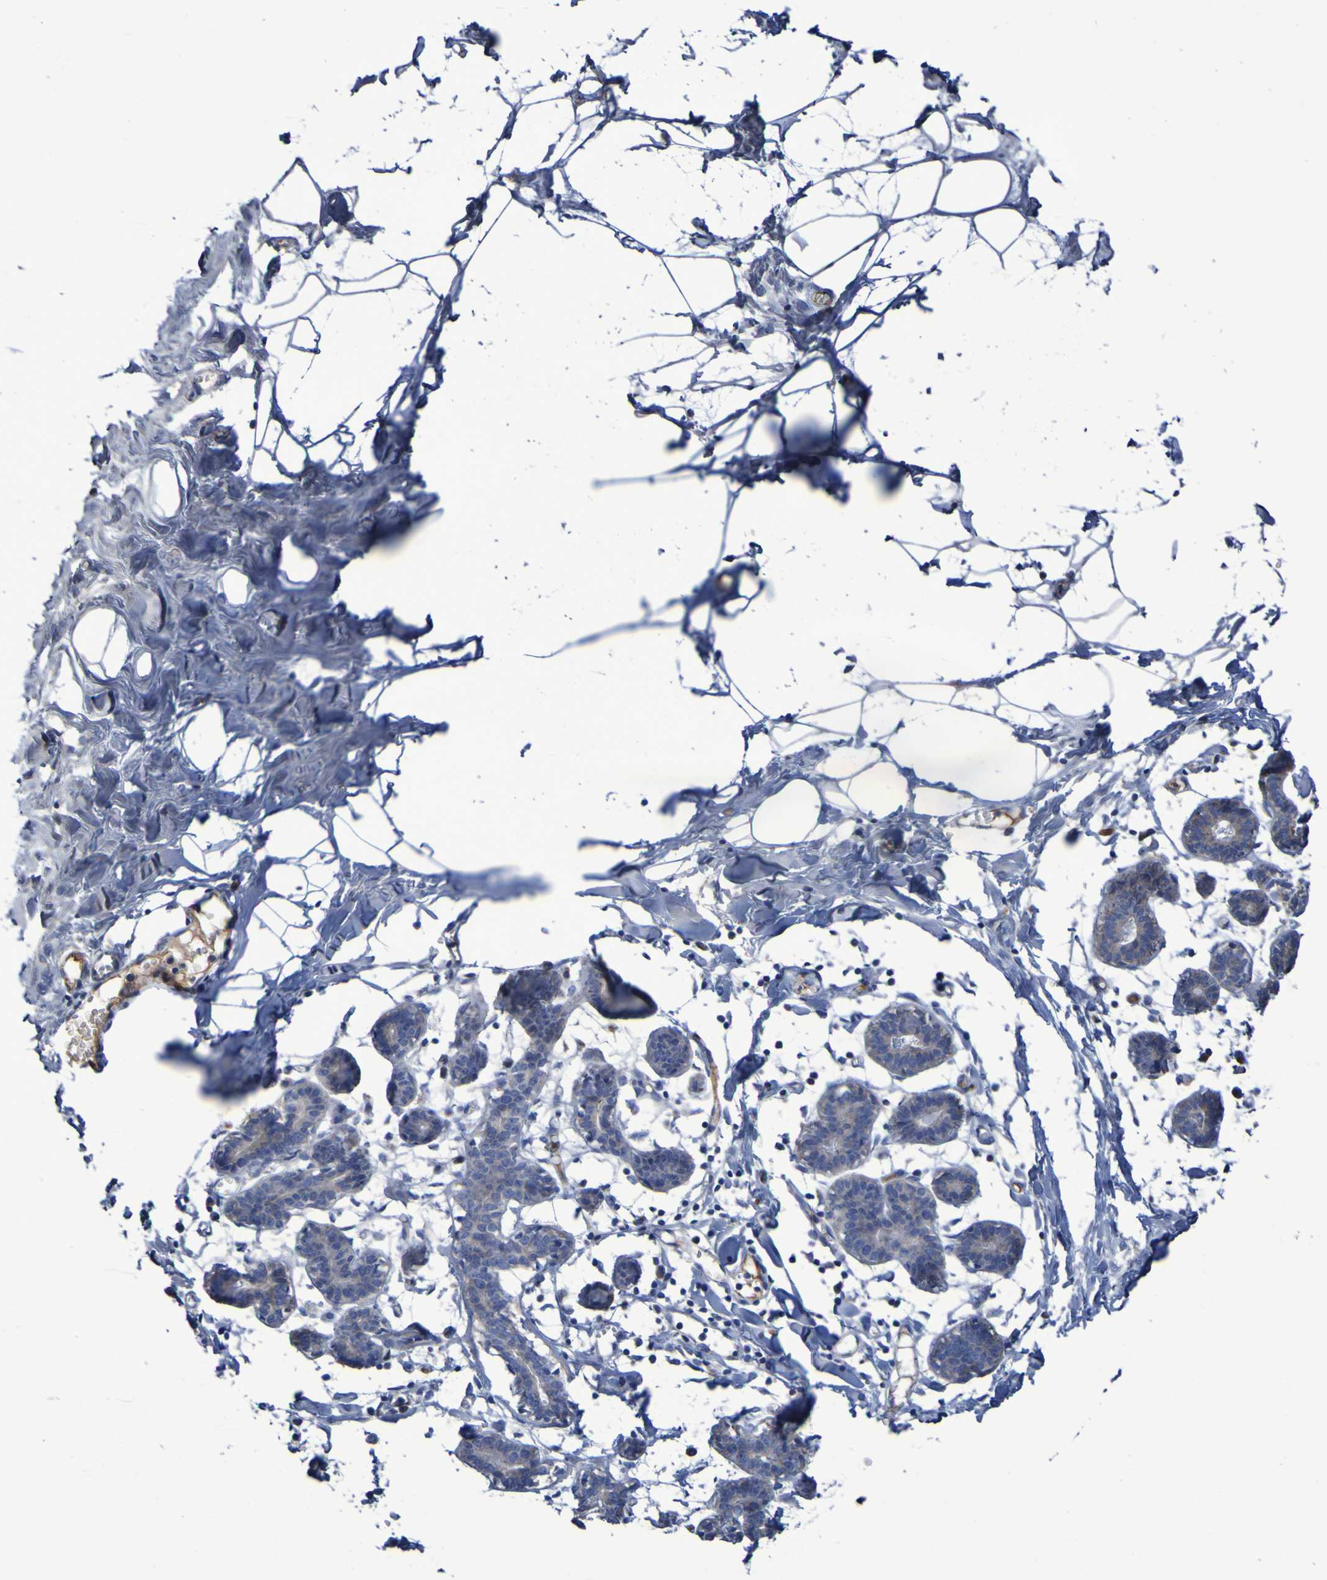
{"staining": {"intensity": "negative", "quantity": "none", "location": "none"}, "tissue": "breast", "cell_type": "Adipocytes", "image_type": "normal", "snomed": [{"axis": "morphology", "description": "Normal tissue, NOS"}, {"axis": "topography", "description": "Breast"}], "caption": "Immunohistochemical staining of normal human breast reveals no significant staining in adipocytes.", "gene": "CNTN2", "patient": {"sex": "female", "age": 27}}